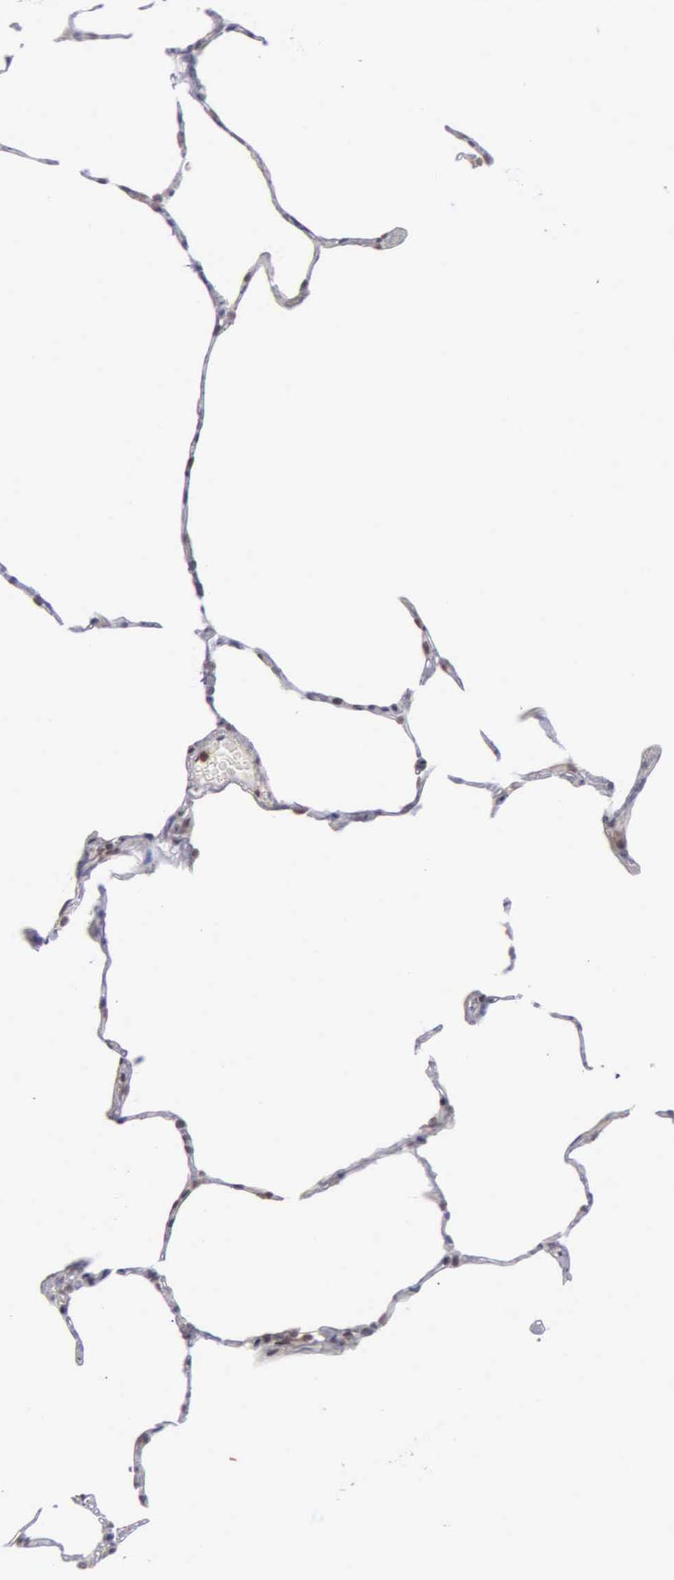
{"staining": {"intensity": "negative", "quantity": "none", "location": "none"}, "tissue": "lung", "cell_type": "Alveolar cells", "image_type": "normal", "snomed": [{"axis": "morphology", "description": "Normal tissue, NOS"}, {"axis": "topography", "description": "Lung"}], "caption": "Lung stained for a protein using immunohistochemistry (IHC) shows no staining alveolar cells.", "gene": "BRD1", "patient": {"sex": "female", "age": 75}}